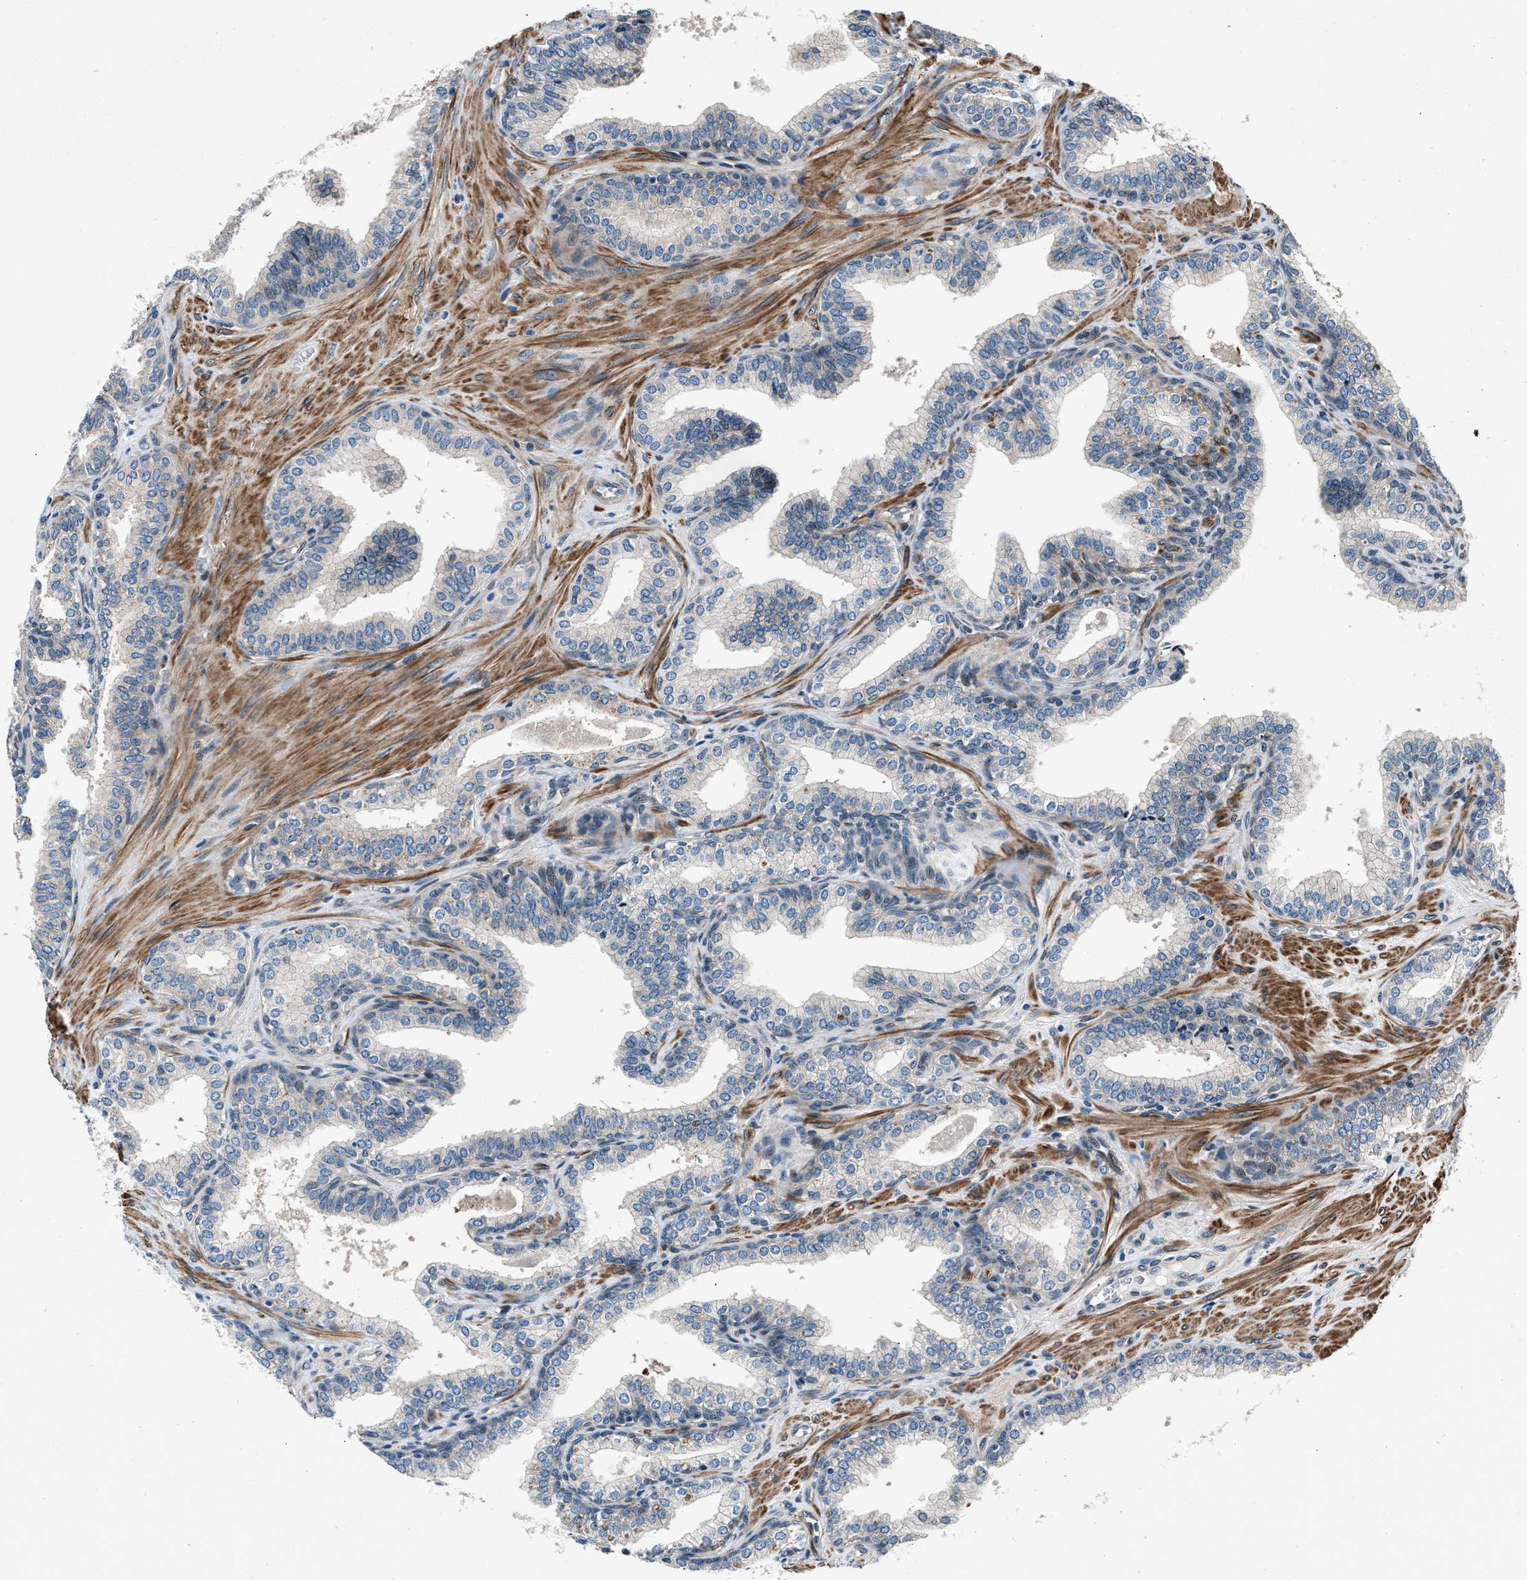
{"staining": {"intensity": "negative", "quantity": "none", "location": "none"}, "tissue": "prostate cancer", "cell_type": "Tumor cells", "image_type": "cancer", "snomed": [{"axis": "morphology", "description": "Adenocarcinoma, High grade"}, {"axis": "topography", "description": "Prostate"}], "caption": "Tumor cells are negative for protein expression in human adenocarcinoma (high-grade) (prostate). (DAB IHC, high magnification).", "gene": "DYNC2I1", "patient": {"sex": "male", "age": 52}}